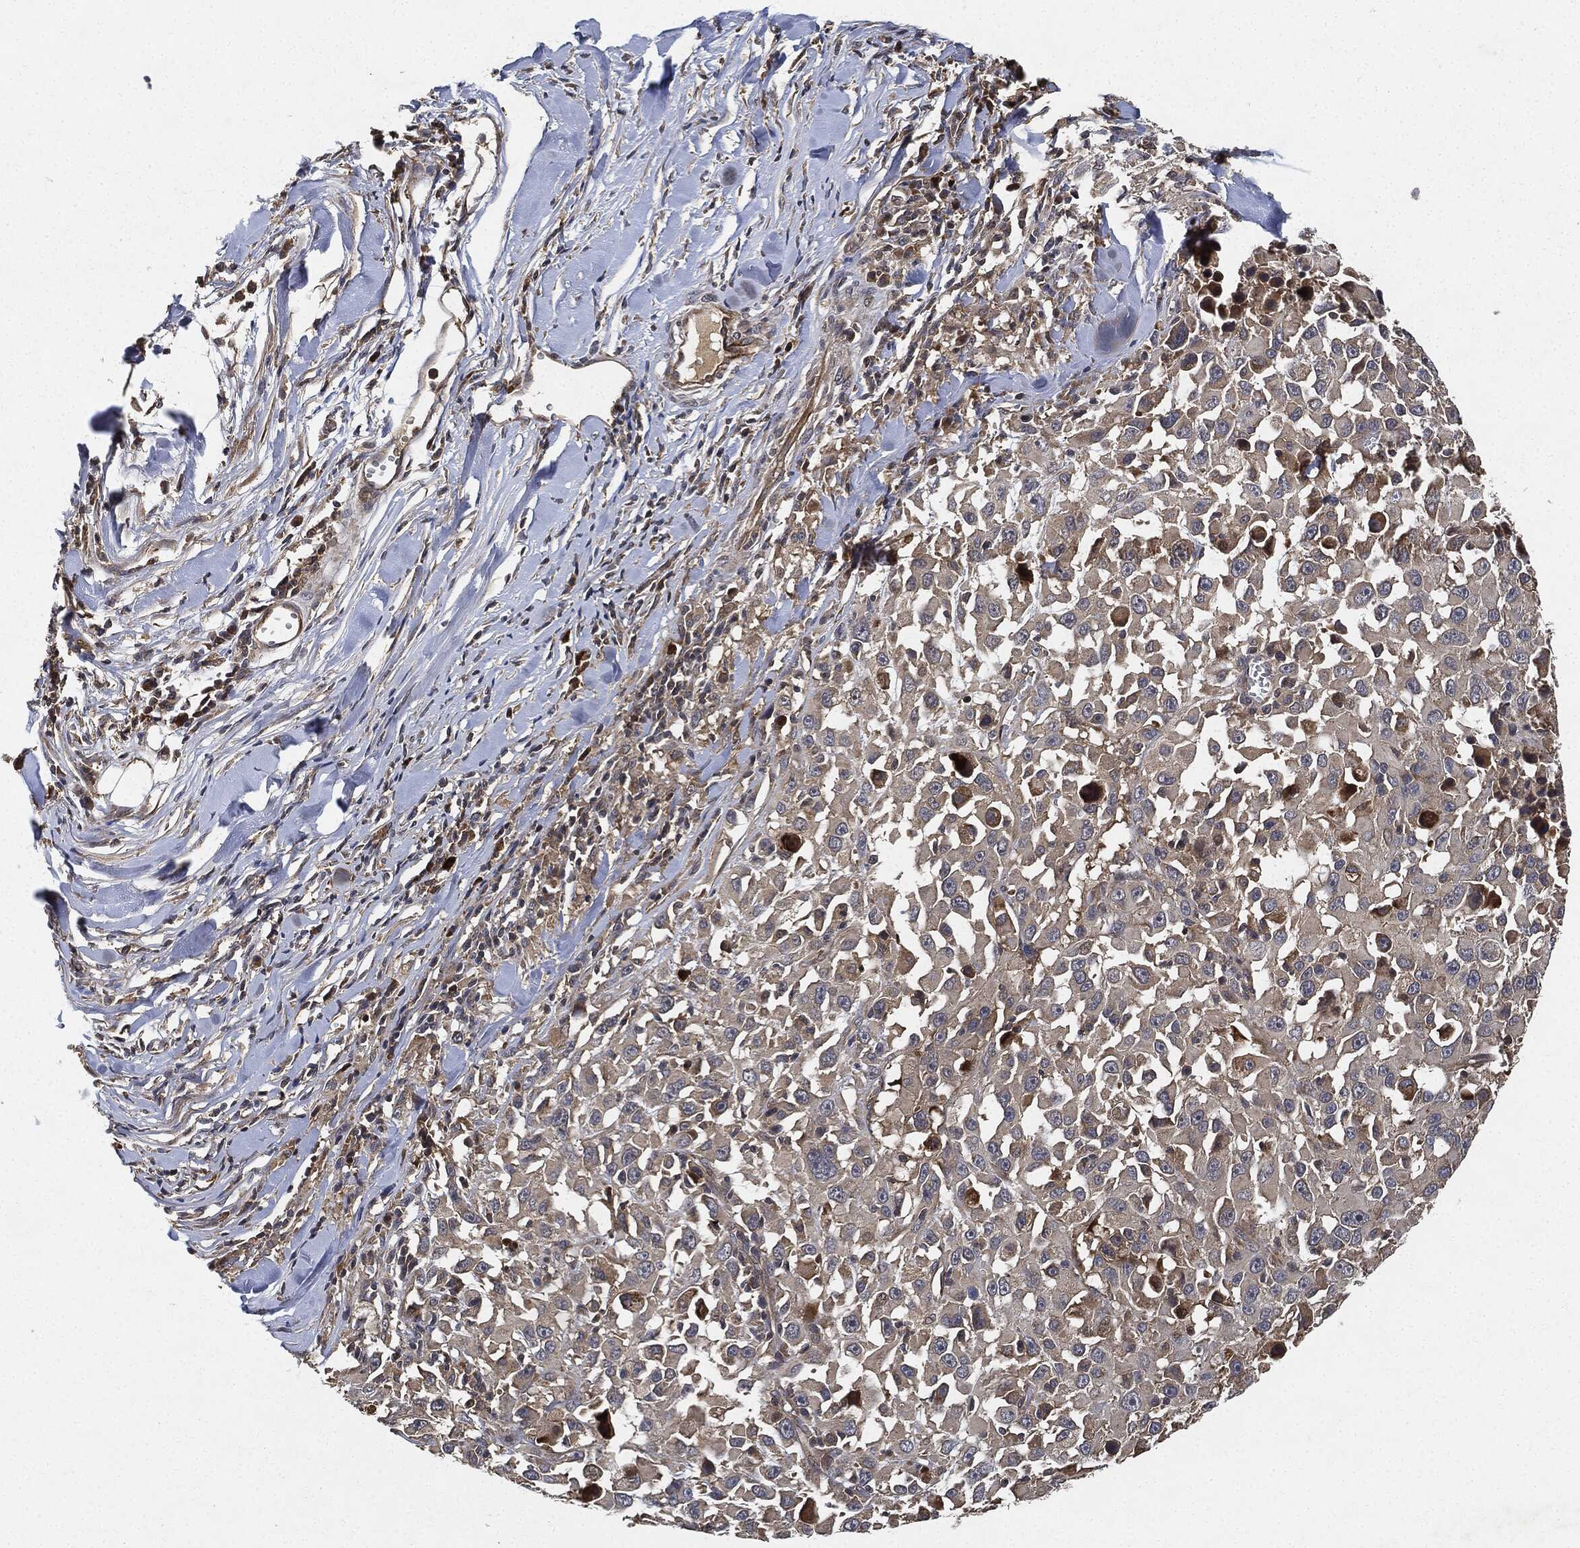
{"staining": {"intensity": "negative", "quantity": "none", "location": "none"}, "tissue": "melanoma", "cell_type": "Tumor cells", "image_type": "cancer", "snomed": [{"axis": "morphology", "description": "Malignant melanoma, Metastatic site"}, {"axis": "topography", "description": "Lymph node"}], "caption": "IHC of melanoma reveals no positivity in tumor cells. (Brightfield microscopy of DAB IHC at high magnification).", "gene": "MLST8", "patient": {"sex": "male", "age": 50}}